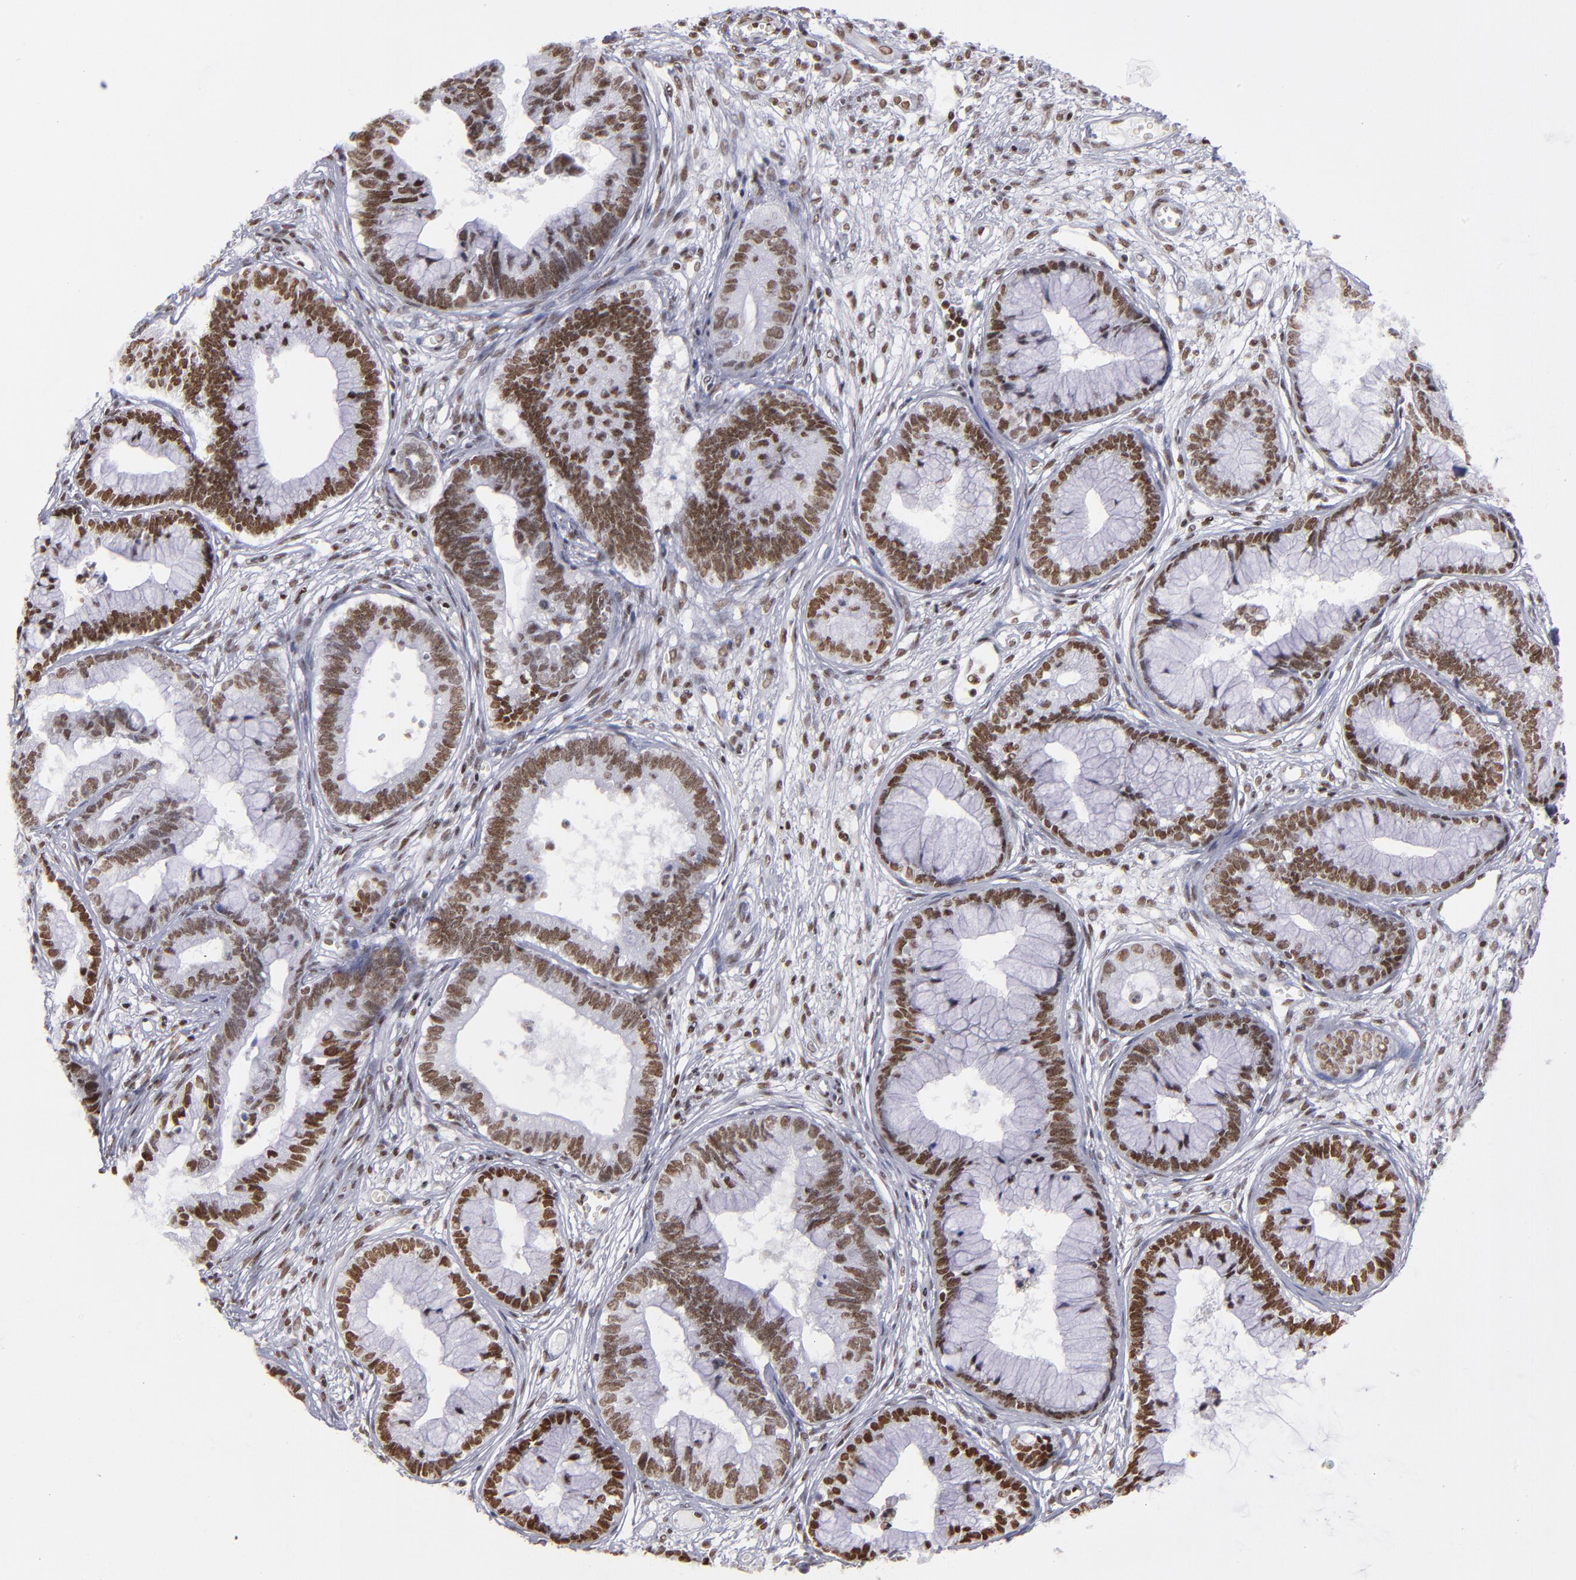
{"staining": {"intensity": "strong", "quantity": ">75%", "location": "nuclear"}, "tissue": "cervical cancer", "cell_type": "Tumor cells", "image_type": "cancer", "snomed": [{"axis": "morphology", "description": "Adenocarcinoma, NOS"}, {"axis": "topography", "description": "Cervix"}], "caption": "Approximately >75% of tumor cells in human adenocarcinoma (cervical) exhibit strong nuclear protein positivity as visualized by brown immunohistochemical staining.", "gene": "TERF2", "patient": {"sex": "female", "age": 44}}